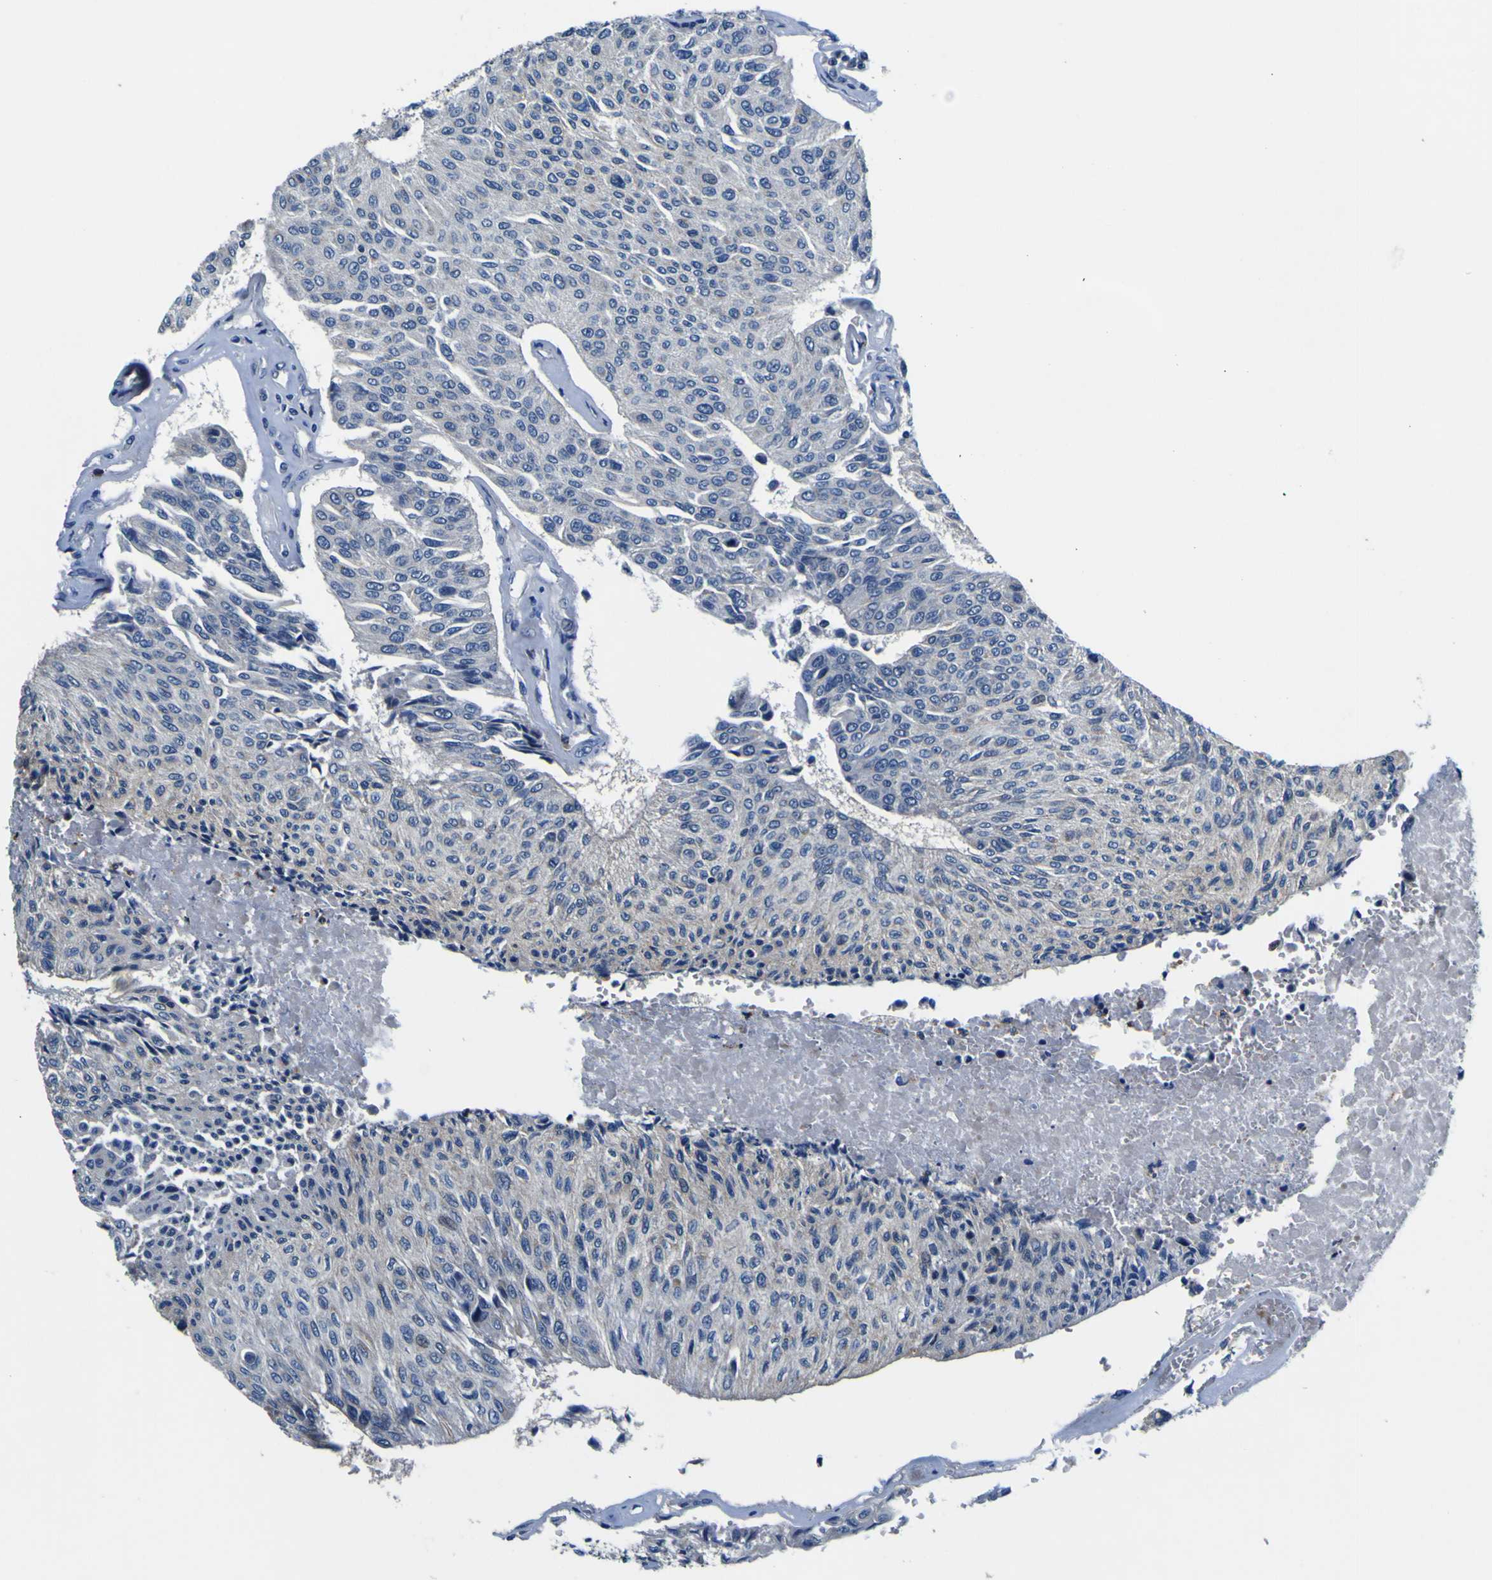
{"staining": {"intensity": "negative", "quantity": "none", "location": "none"}, "tissue": "urothelial cancer", "cell_type": "Tumor cells", "image_type": "cancer", "snomed": [{"axis": "morphology", "description": "Urothelial carcinoma, High grade"}, {"axis": "topography", "description": "Urinary bladder"}], "caption": "Immunohistochemistry (IHC) photomicrograph of neoplastic tissue: high-grade urothelial carcinoma stained with DAB displays no significant protein positivity in tumor cells.", "gene": "AGAP3", "patient": {"sex": "male", "age": 66}}